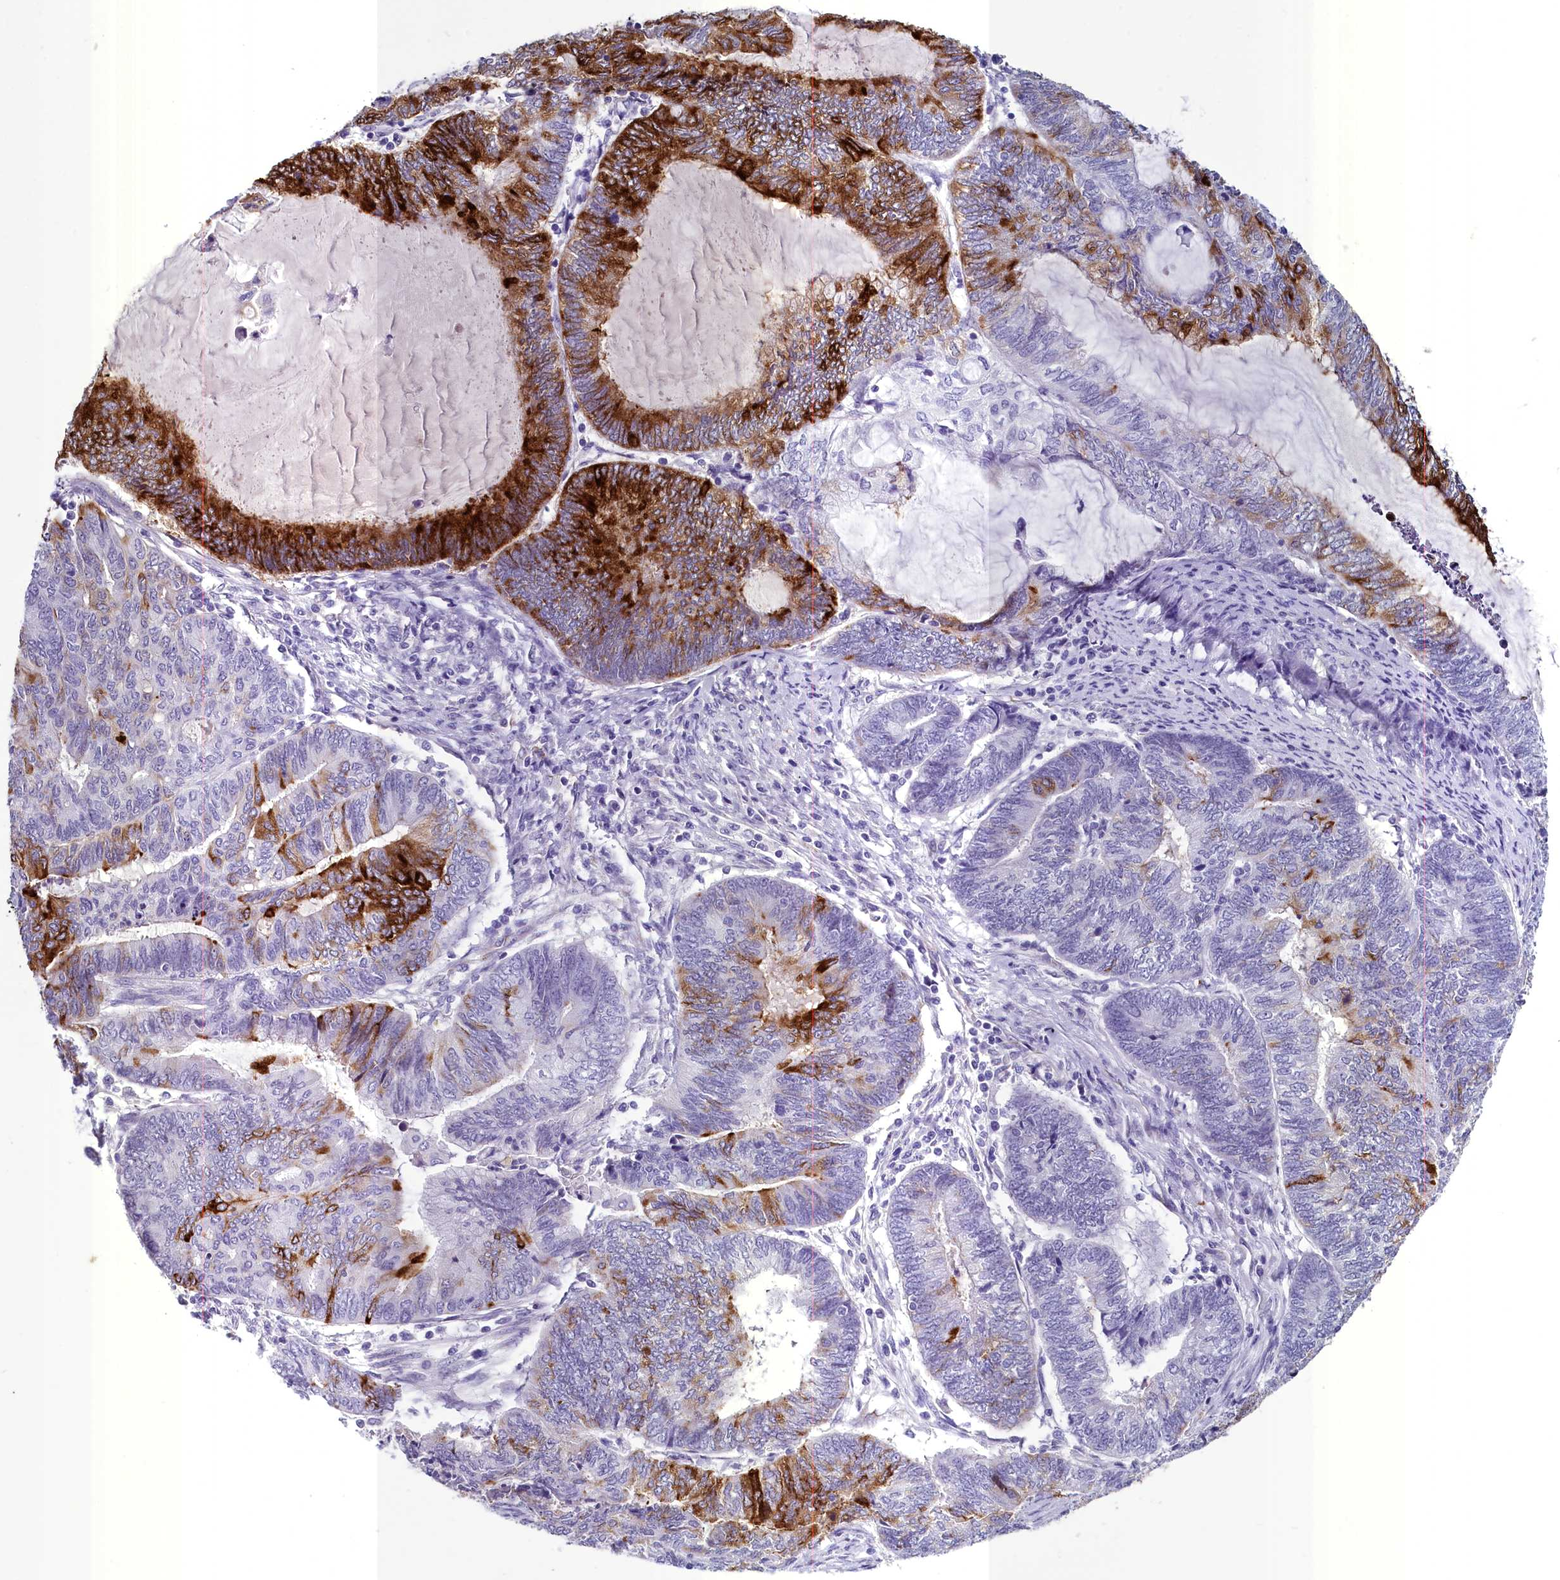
{"staining": {"intensity": "strong", "quantity": "<25%", "location": "cytoplasmic/membranous"}, "tissue": "endometrial cancer", "cell_type": "Tumor cells", "image_type": "cancer", "snomed": [{"axis": "morphology", "description": "Adenocarcinoma, NOS"}, {"axis": "topography", "description": "Uterus"}, {"axis": "topography", "description": "Endometrium"}], "caption": "Immunohistochemical staining of adenocarcinoma (endometrial) exhibits strong cytoplasmic/membranous protein staining in approximately <25% of tumor cells.", "gene": "INSC", "patient": {"sex": "female", "age": 70}}